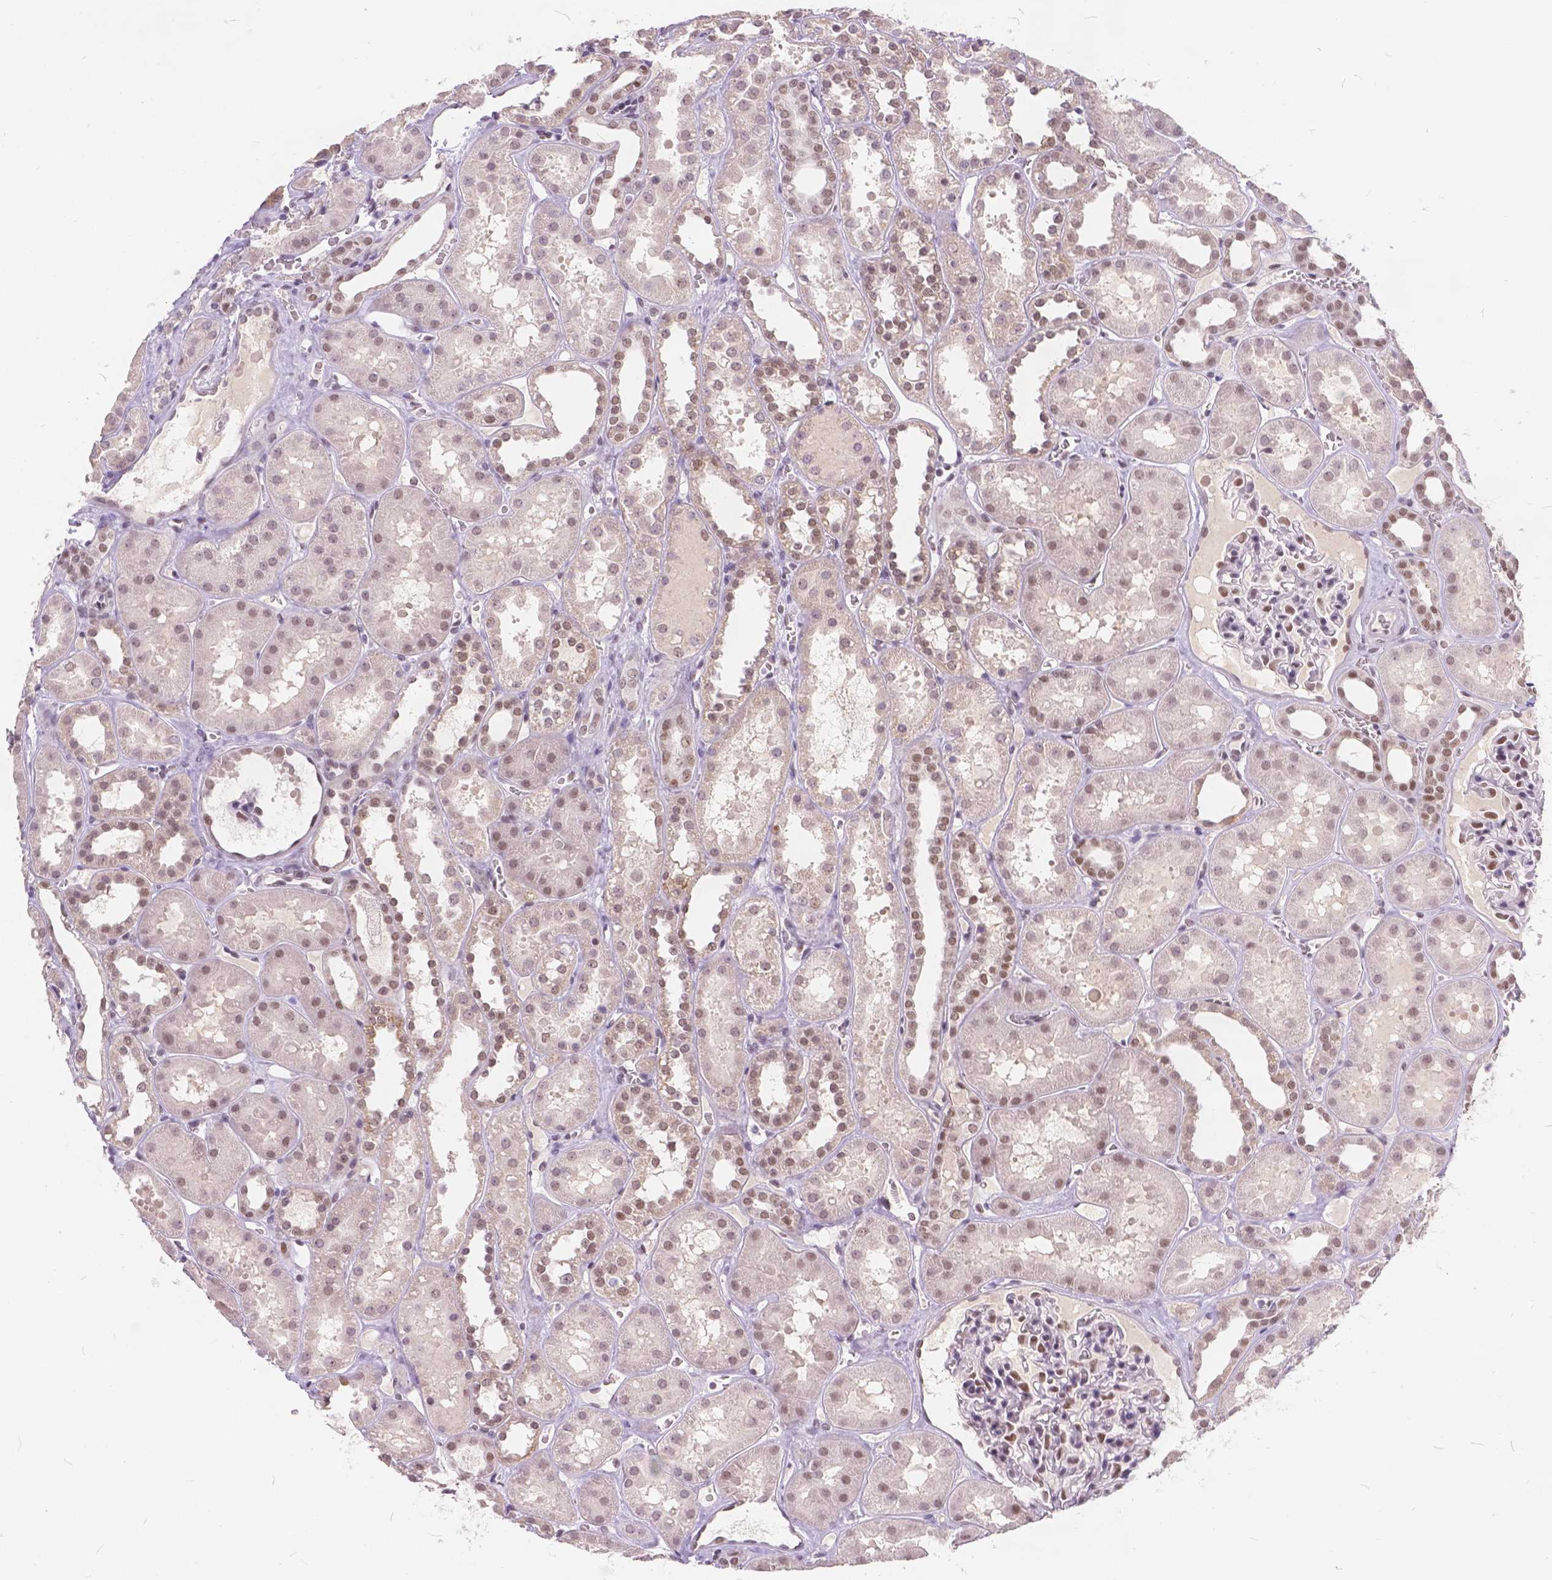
{"staining": {"intensity": "moderate", "quantity": "25%-75%", "location": "nuclear"}, "tissue": "kidney", "cell_type": "Cells in glomeruli", "image_type": "normal", "snomed": [{"axis": "morphology", "description": "Normal tissue, NOS"}, {"axis": "topography", "description": "Kidney"}], "caption": "This histopathology image exhibits immunohistochemistry staining of normal kidney, with medium moderate nuclear positivity in about 25%-75% of cells in glomeruli.", "gene": "FAM53A", "patient": {"sex": "female", "age": 41}}